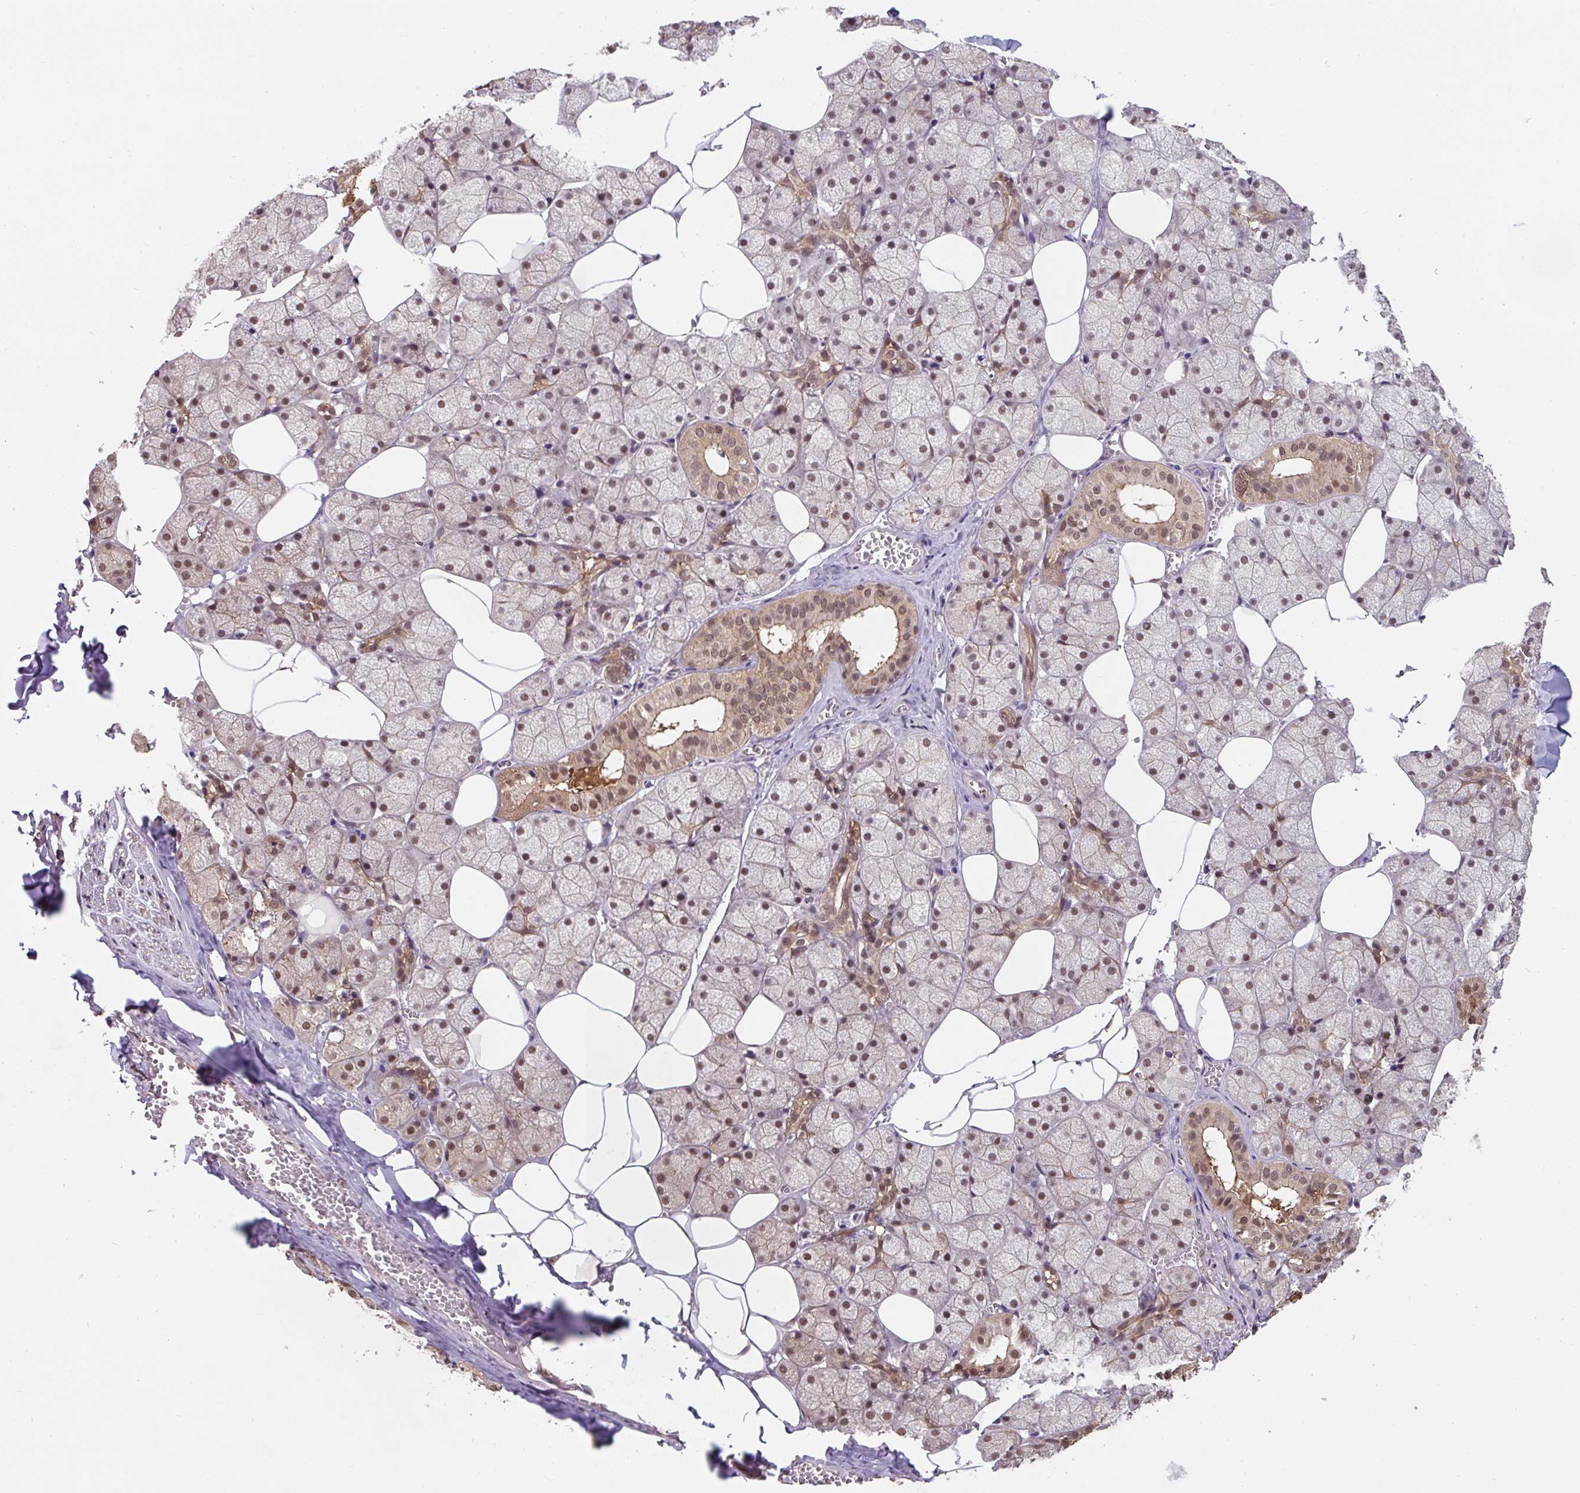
{"staining": {"intensity": "moderate", "quantity": ">75%", "location": "cytoplasmic/membranous,nuclear"}, "tissue": "salivary gland", "cell_type": "Glandular cells", "image_type": "normal", "snomed": [{"axis": "morphology", "description": "Normal tissue, NOS"}, {"axis": "topography", "description": "Salivary gland"}, {"axis": "topography", "description": "Peripheral nerve tissue"}], "caption": "Protein staining of benign salivary gland reveals moderate cytoplasmic/membranous,nuclear positivity in about >75% of glandular cells.", "gene": "ST13", "patient": {"sex": "male", "age": 38}}